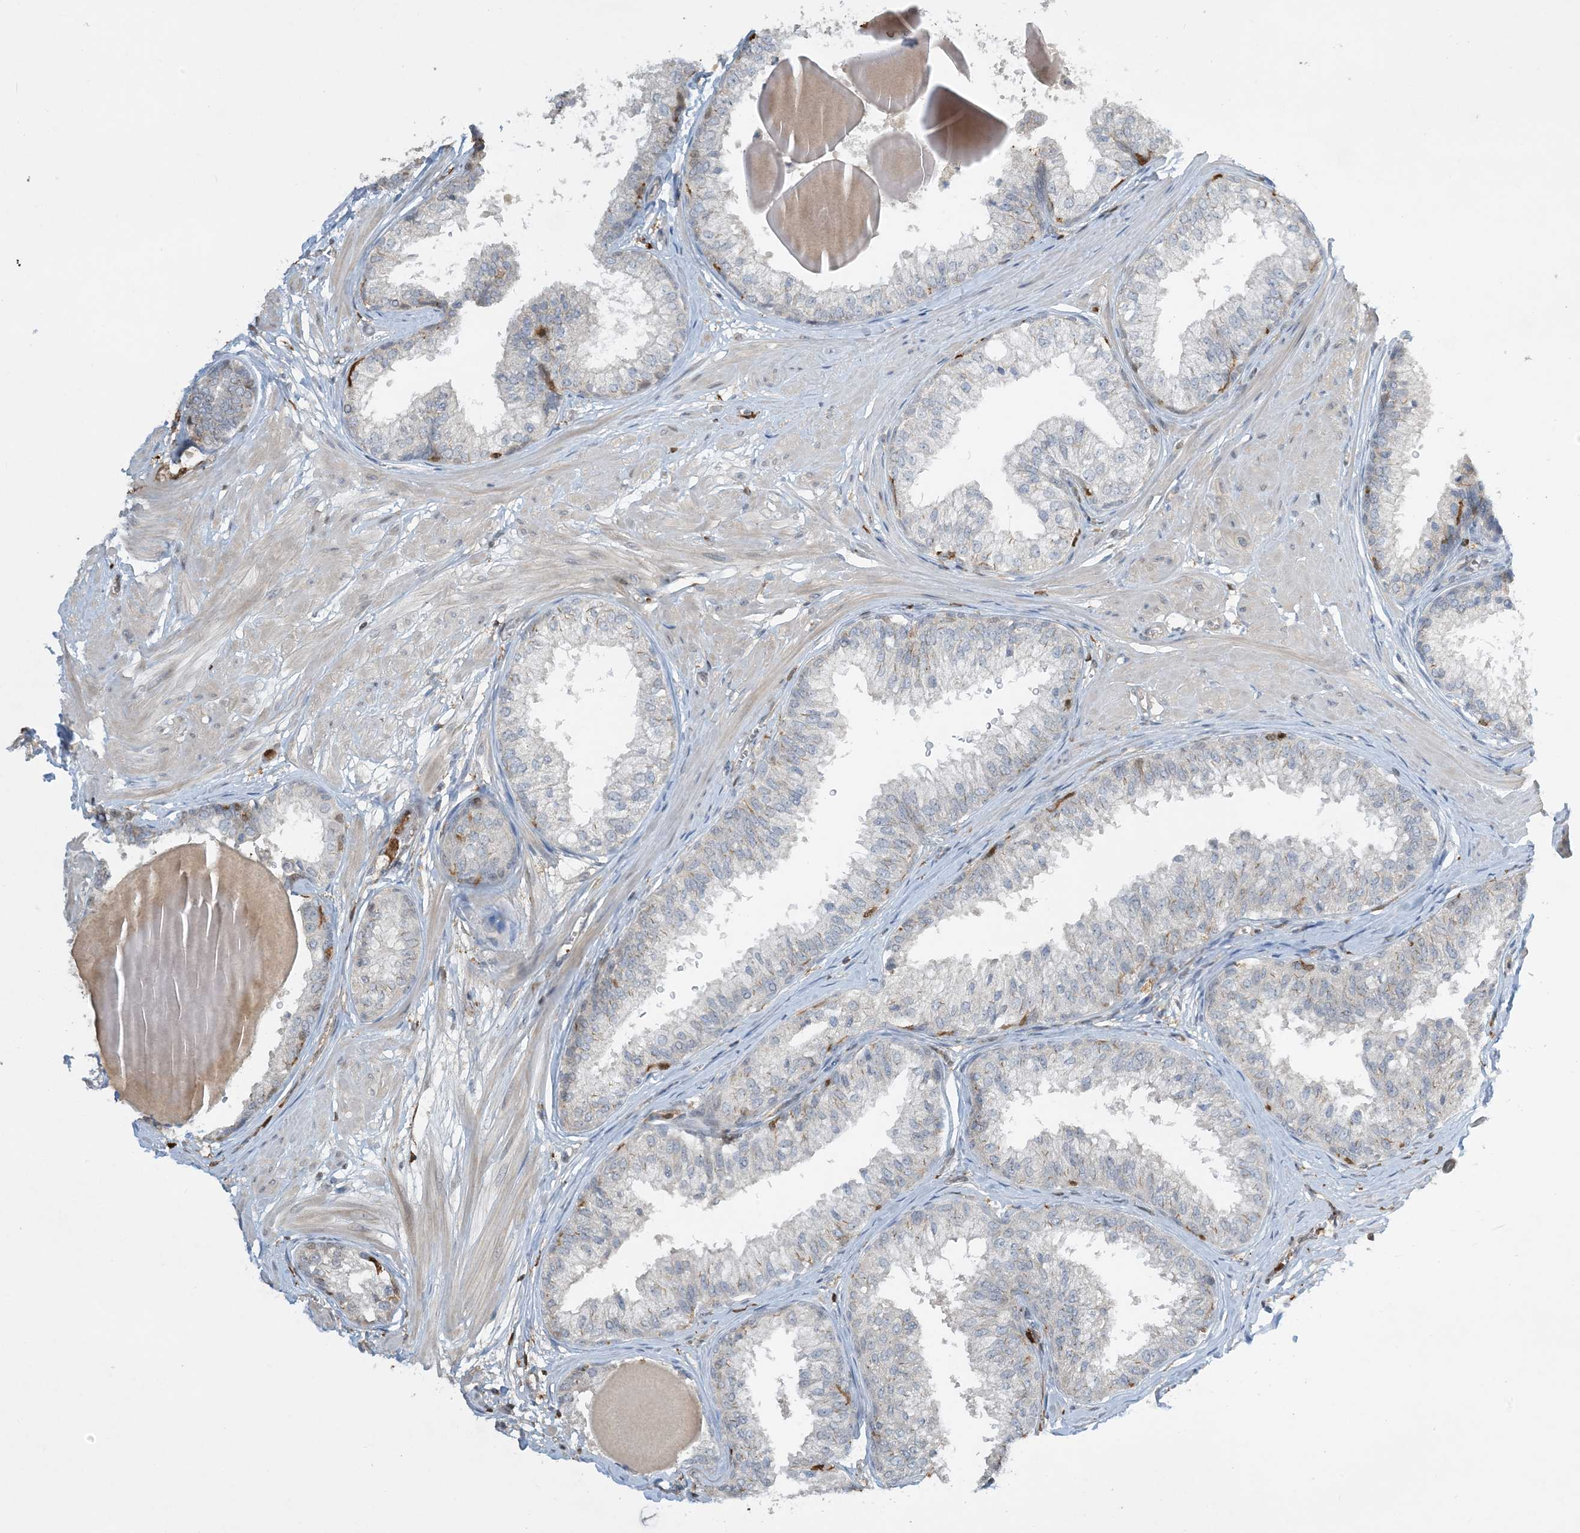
{"staining": {"intensity": "negative", "quantity": "none", "location": "none"}, "tissue": "prostate", "cell_type": "Glandular cells", "image_type": "normal", "snomed": [{"axis": "morphology", "description": "Normal tissue, NOS"}, {"axis": "topography", "description": "Prostate"}], "caption": "Human prostate stained for a protein using immunohistochemistry (IHC) displays no expression in glandular cells.", "gene": "TMSB4X", "patient": {"sex": "male", "age": 48}}